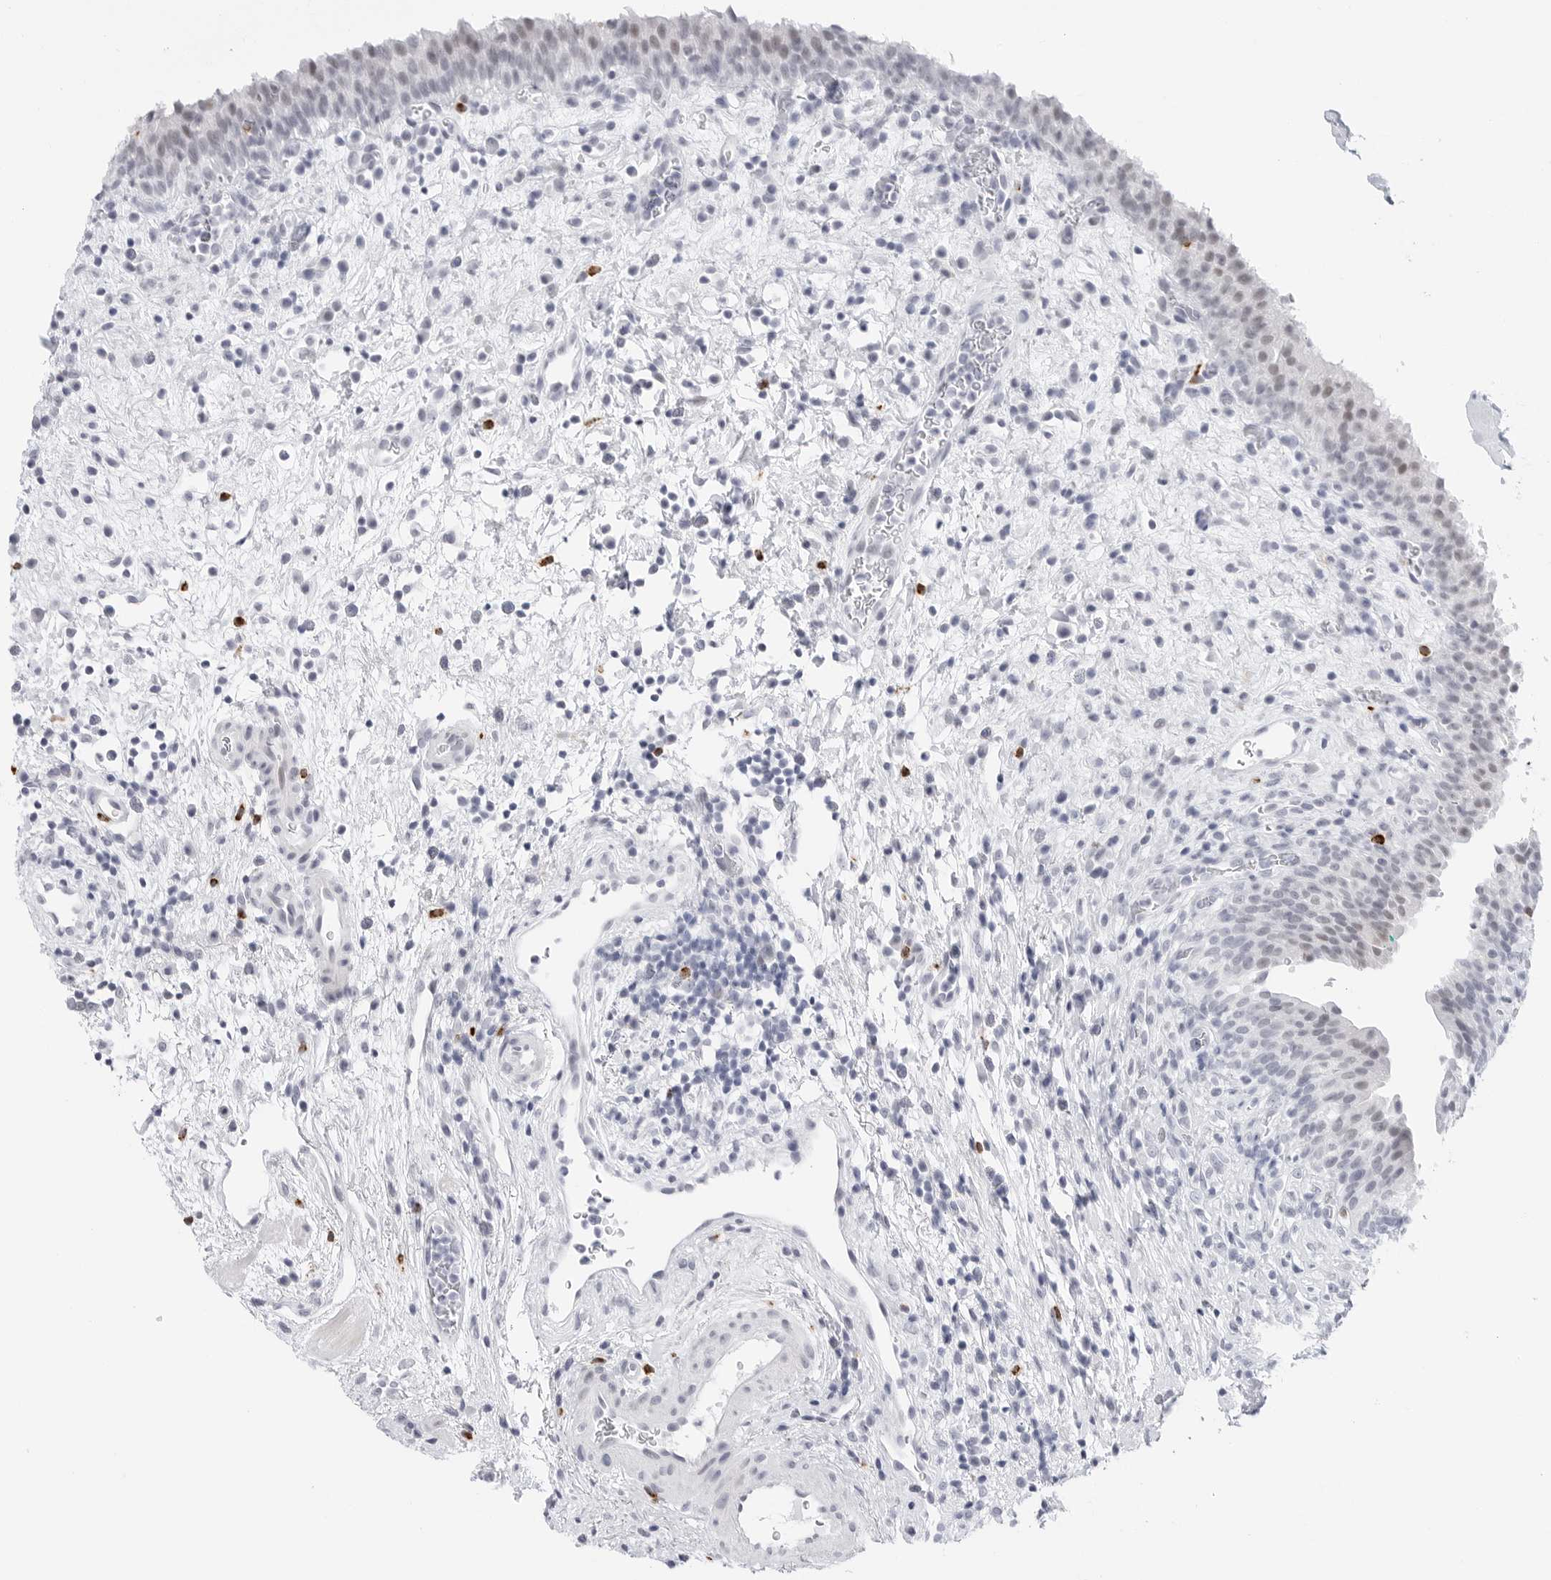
{"staining": {"intensity": "negative", "quantity": "none", "location": "none"}, "tissue": "urinary bladder", "cell_type": "Urothelial cells", "image_type": "normal", "snomed": [{"axis": "morphology", "description": "Normal tissue, NOS"}, {"axis": "morphology", "description": "Inflammation, NOS"}, {"axis": "topography", "description": "Urinary bladder"}], "caption": "This micrograph is of benign urinary bladder stained with immunohistochemistry (IHC) to label a protein in brown with the nuclei are counter-stained blue. There is no staining in urothelial cells. (DAB (3,3'-diaminobenzidine) immunohistochemistry with hematoxylin counter stain).", "gene": "HSPB7", "patient": {"sex": "female", "age": 75}}